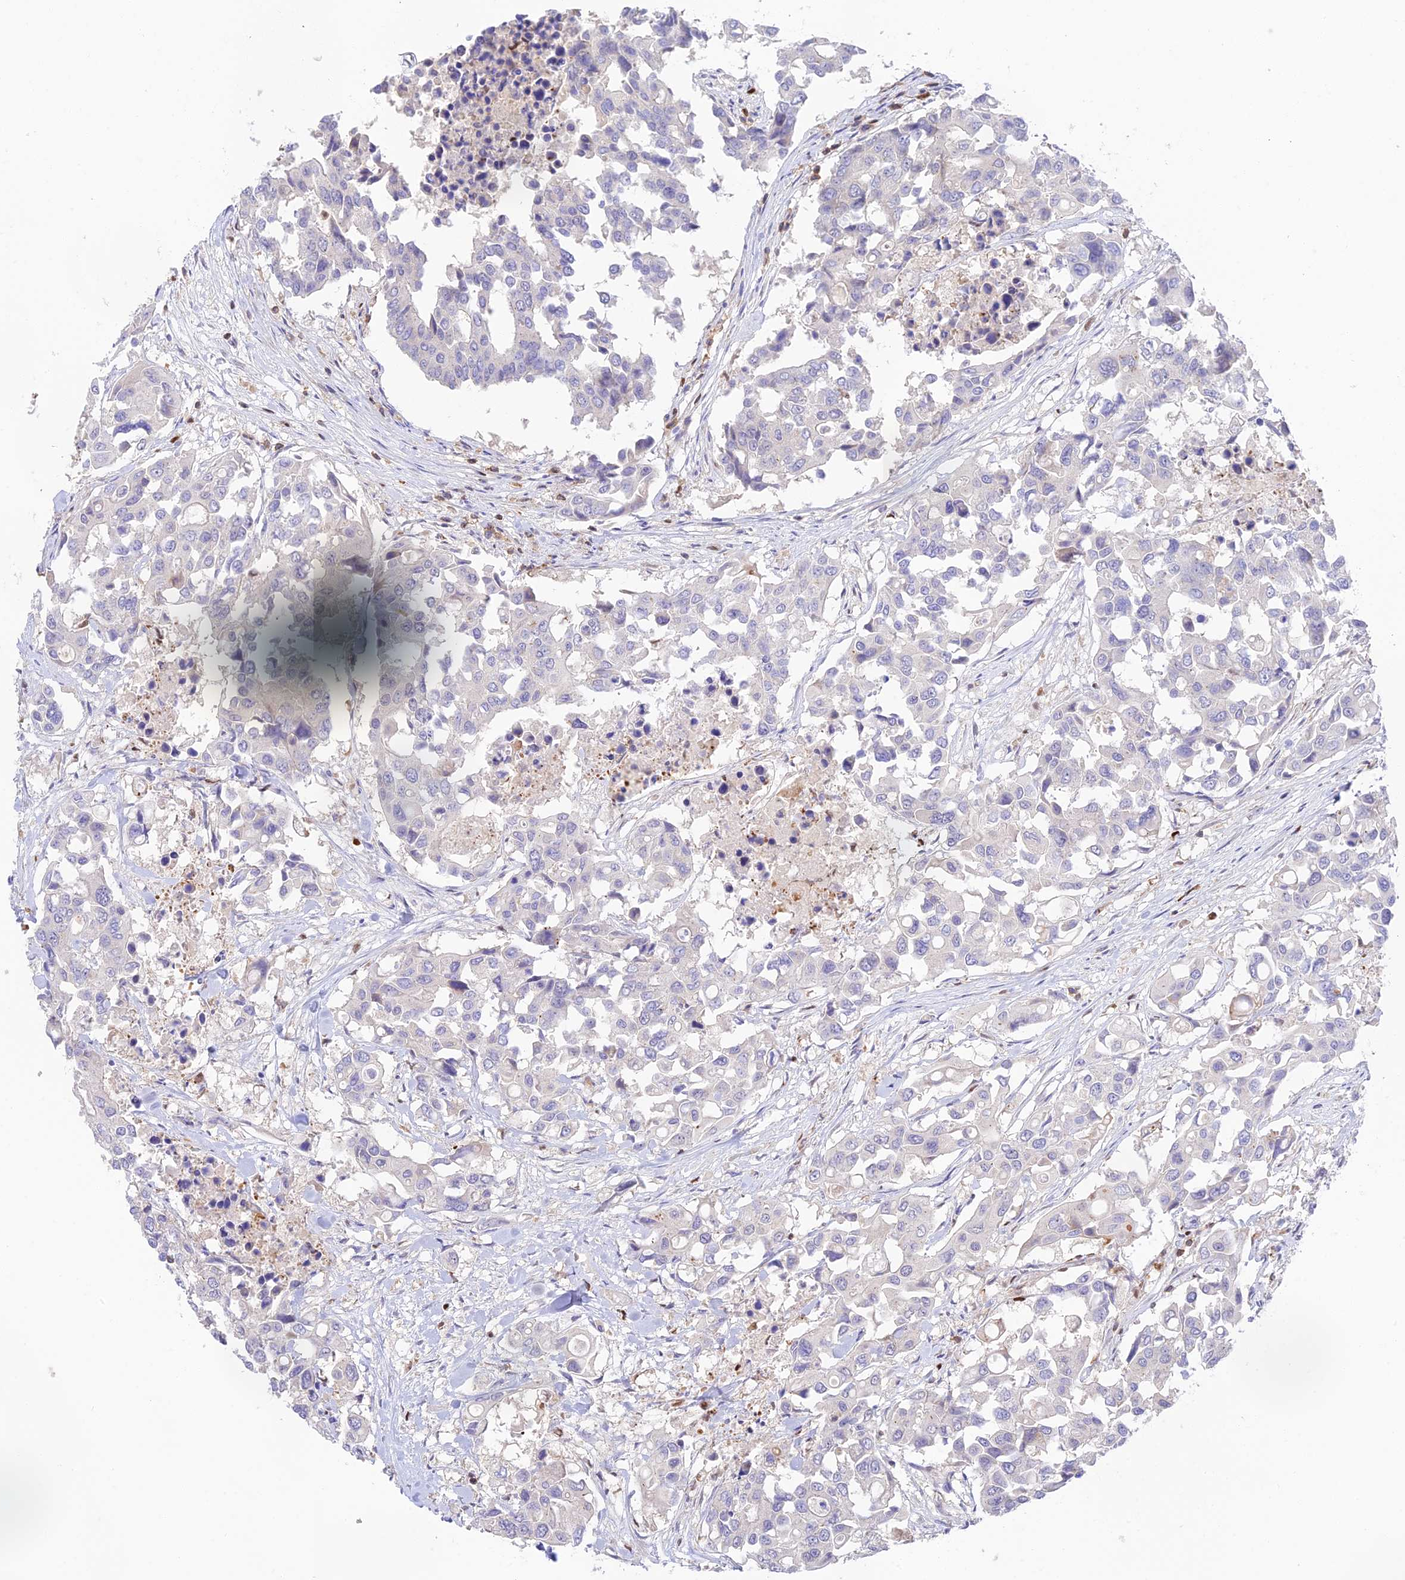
{"staining": {"intensity": "negative", "quantity": "none", "location": "none"}, "tissue": "colorectal cancer", "cell_type": "Tumor cells", "image_type": "cancer", "snomed": [{"axis": "morphology", "description": "Adenocarcinoma, NOS"}, {"axis": "topography", "description": "Colon"}], "caption": "There is no significant expression in tumor cells of adenocarcinoma (colorectal).", "gene": "DENND1C", "patient": {"sex": "male", "age": 77}}